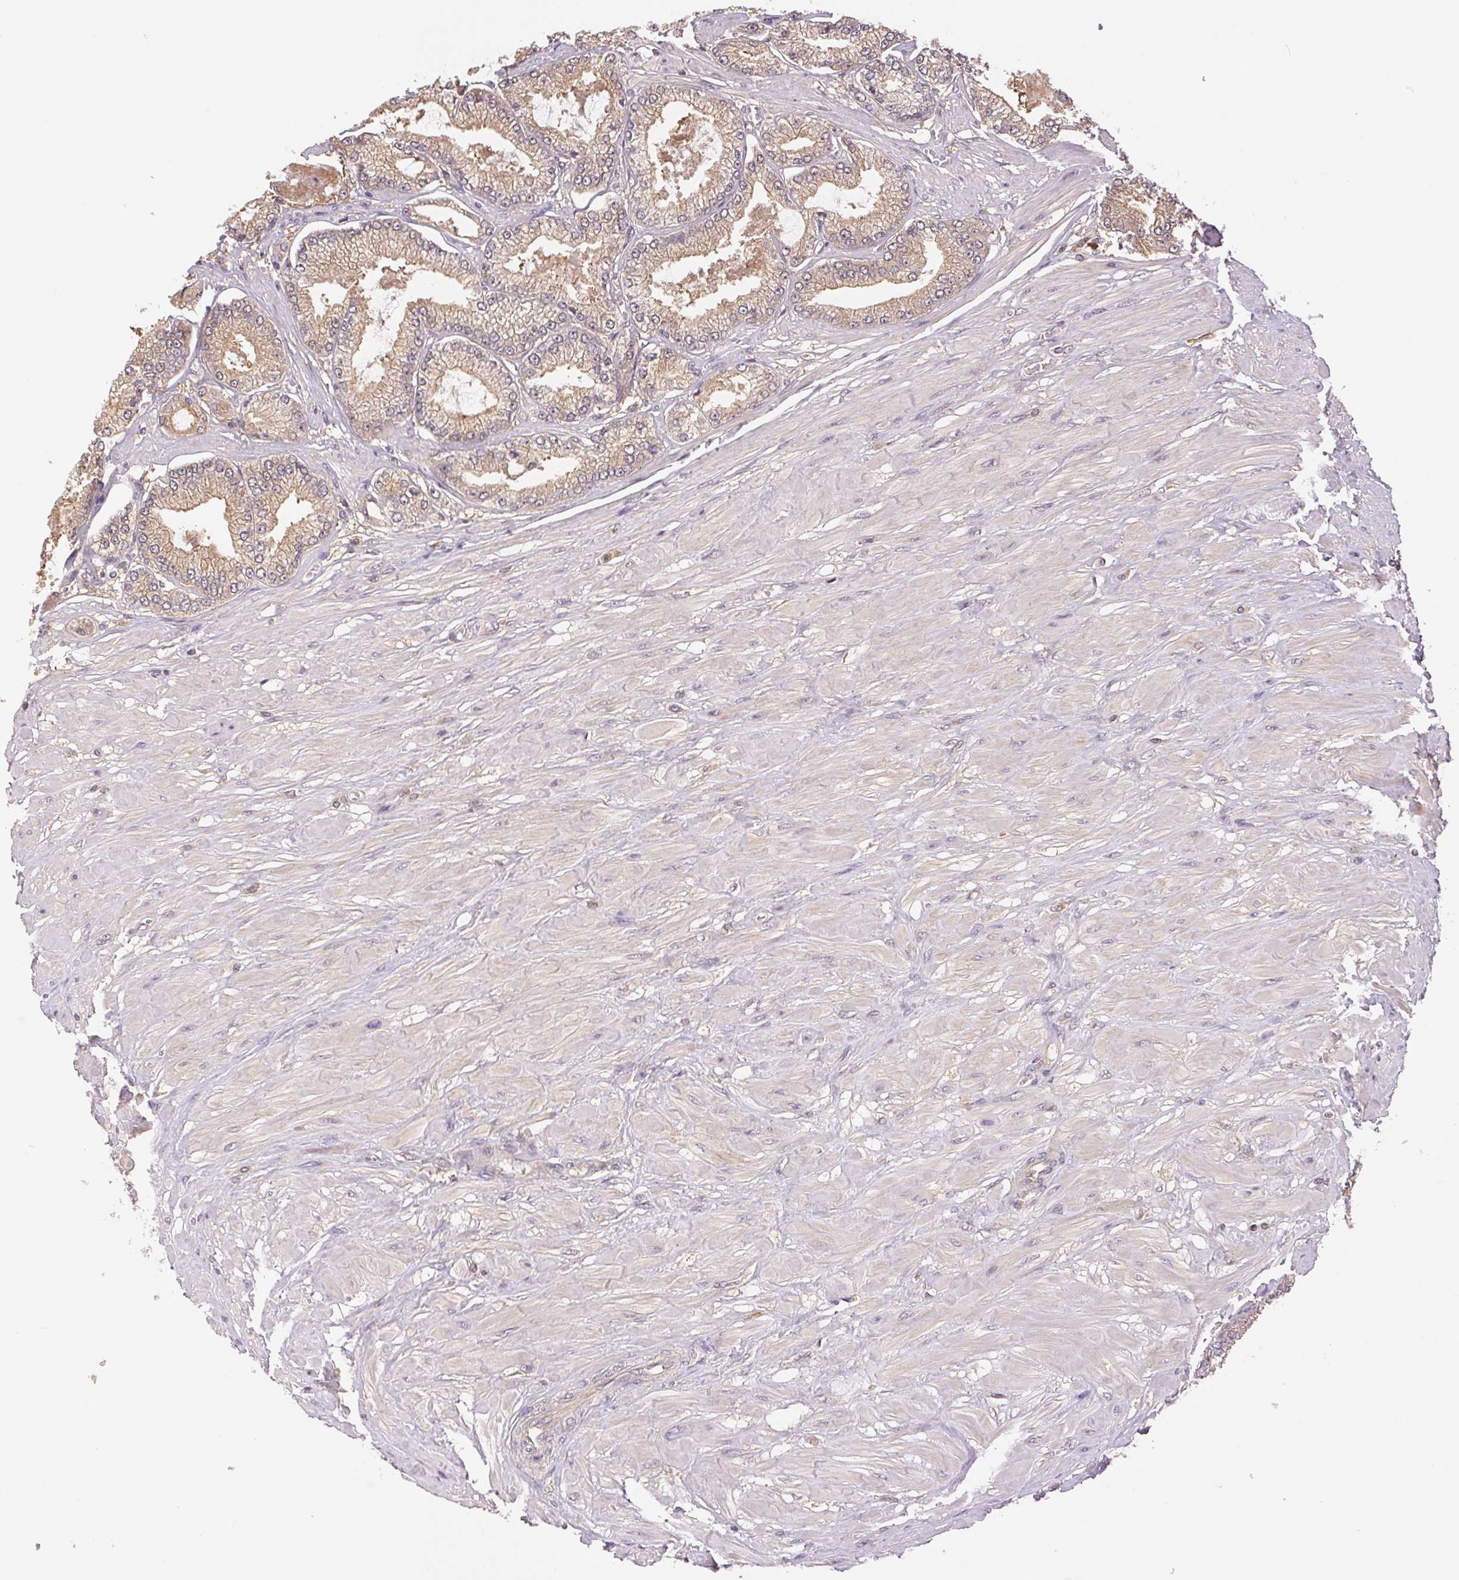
{"staining": {"intensity": "weak", "quantity": ">75%", "location": "cytoplasmic/membranous"}, "tissue": "prostate cancer", "cell_type": "Tumor cells", "image_type": "cancer", "snomed": [{"axis": "morphology", "description": "Adenocarcinoma, Low grade"}, {"axis": "topography", "description": "Prostate"}], "caption": "Prostate cancer (adenocarcinoma (low-grade)) was stained to show a protein in brown. There is low levels of weak cytoplasmic/membranous positivity in about >75% of tumor cells.", "gene": "GDI2", "patient": {"sex": "male", "age": 55}}